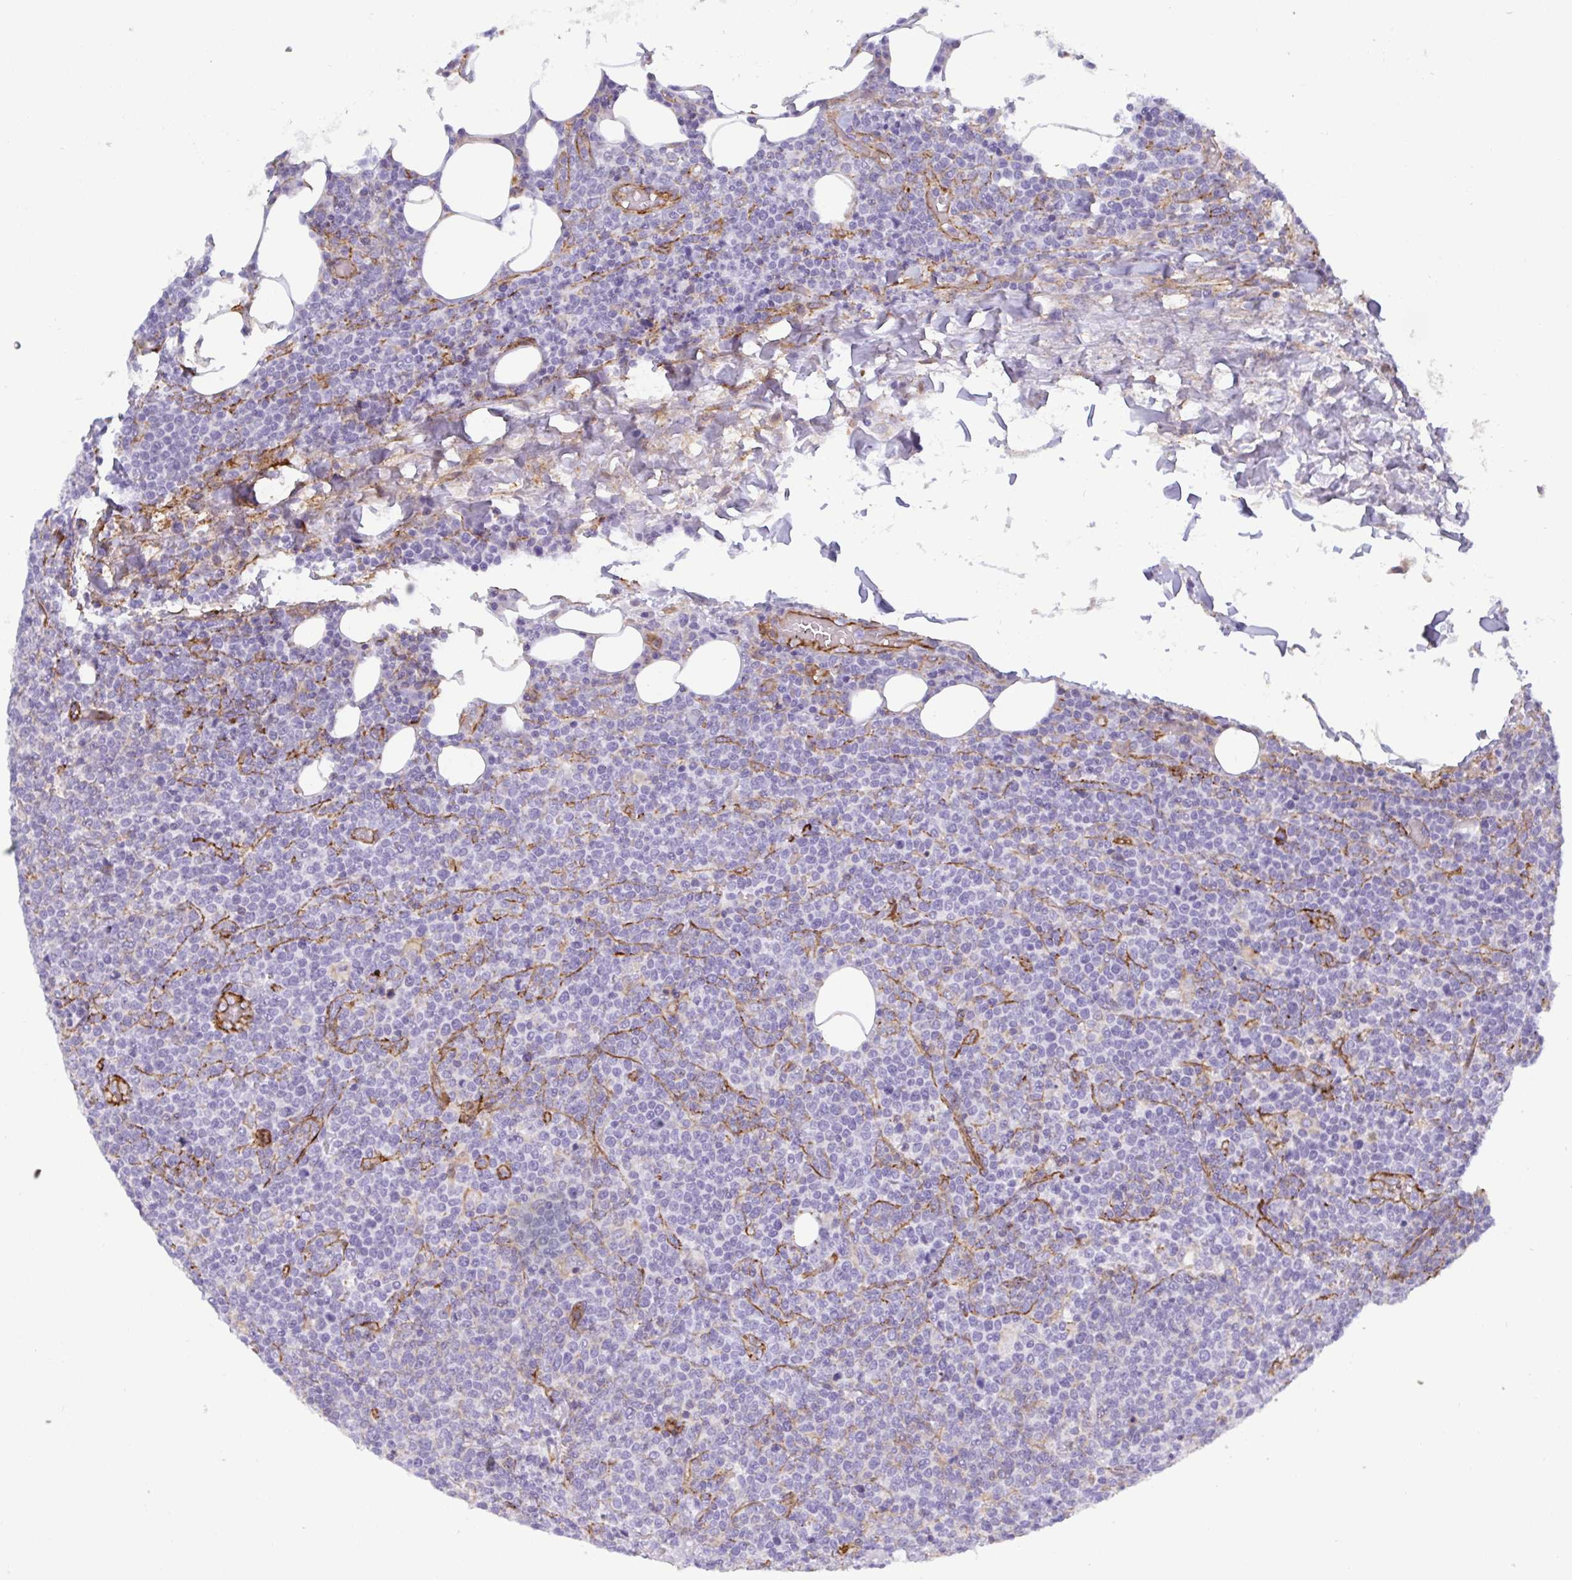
{"staining": {"intensity": "negative", "quantity": "none", "location": "none"}, "tissue": "lymphoma", "cell_type": "Tumor cells", "image_type": "cancer", "snomed": [{"axis": "morphology", "description": "Malignant lymphoma, non-Hodgkin's type, High grade"}, {"axis": "topography", "description": "Lymph node"}], "caption": "Human high-grade malignant lymphoma, non-Hodgkin's type stained for a protein using immunohistochemistry (IHC) demonstrates no positivity in tumor cells.", "gene": "LIMA1", "patient": {"sex": "male", "age": 61}}